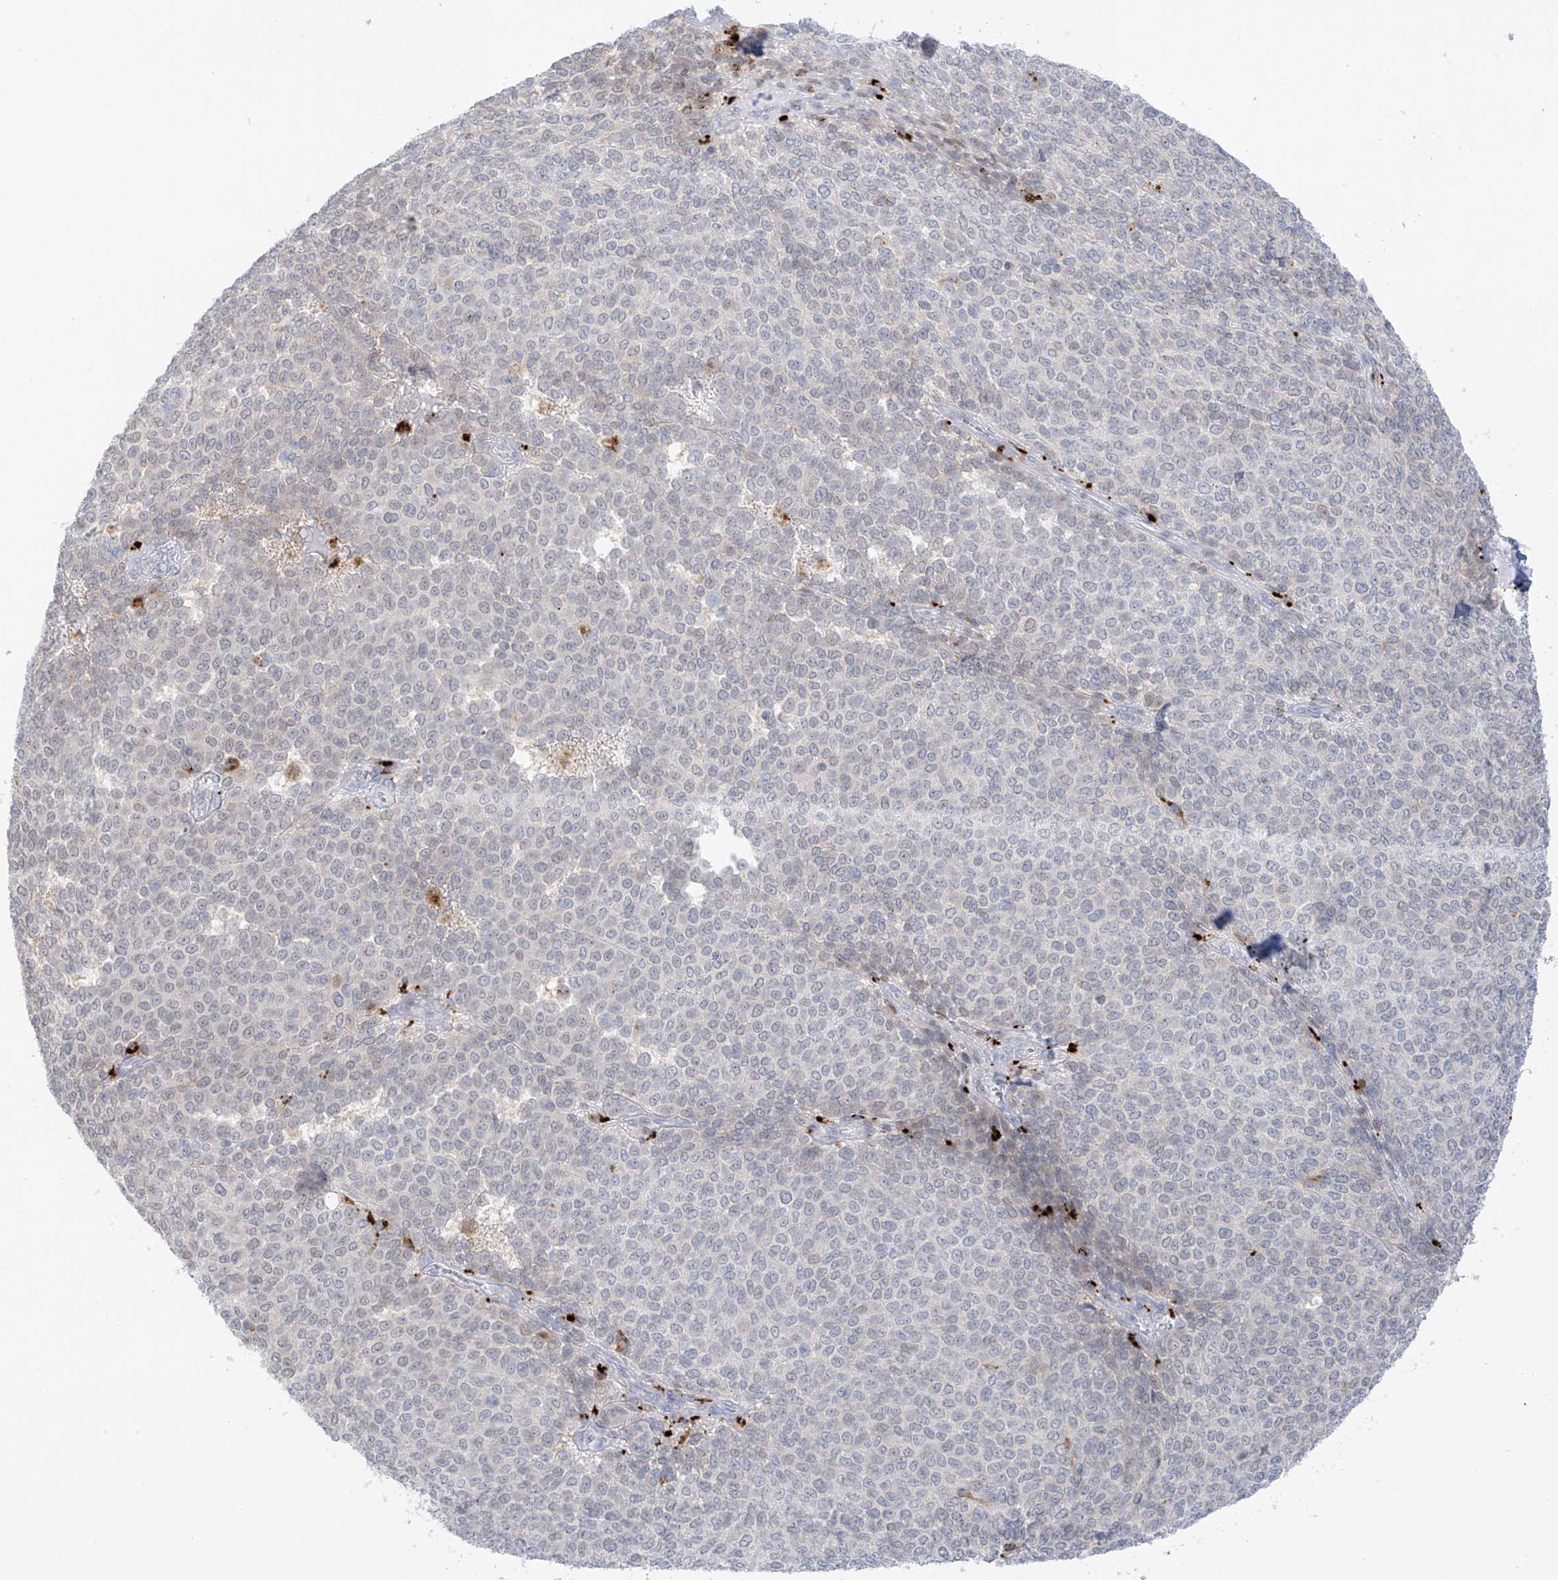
{"staining": {"intensity": "negative", "quantity": "none", "location": "none"}, "tissue": "melanoma", "cell_type": "Tumor cells", "image_type": "cancer", "snomed": [{"axis": "morphology", "description": "Malignant melanoma, NOS"}, {"axis": "topography", "description": "Skin"}], "caption": "A high-resolution photomicrograph shows IHC staining of malignant melanoma, which exhibits no significant expression in tumor cells.", "gene": "PSPH", "patient": {"sex": "male", "age": 49}}